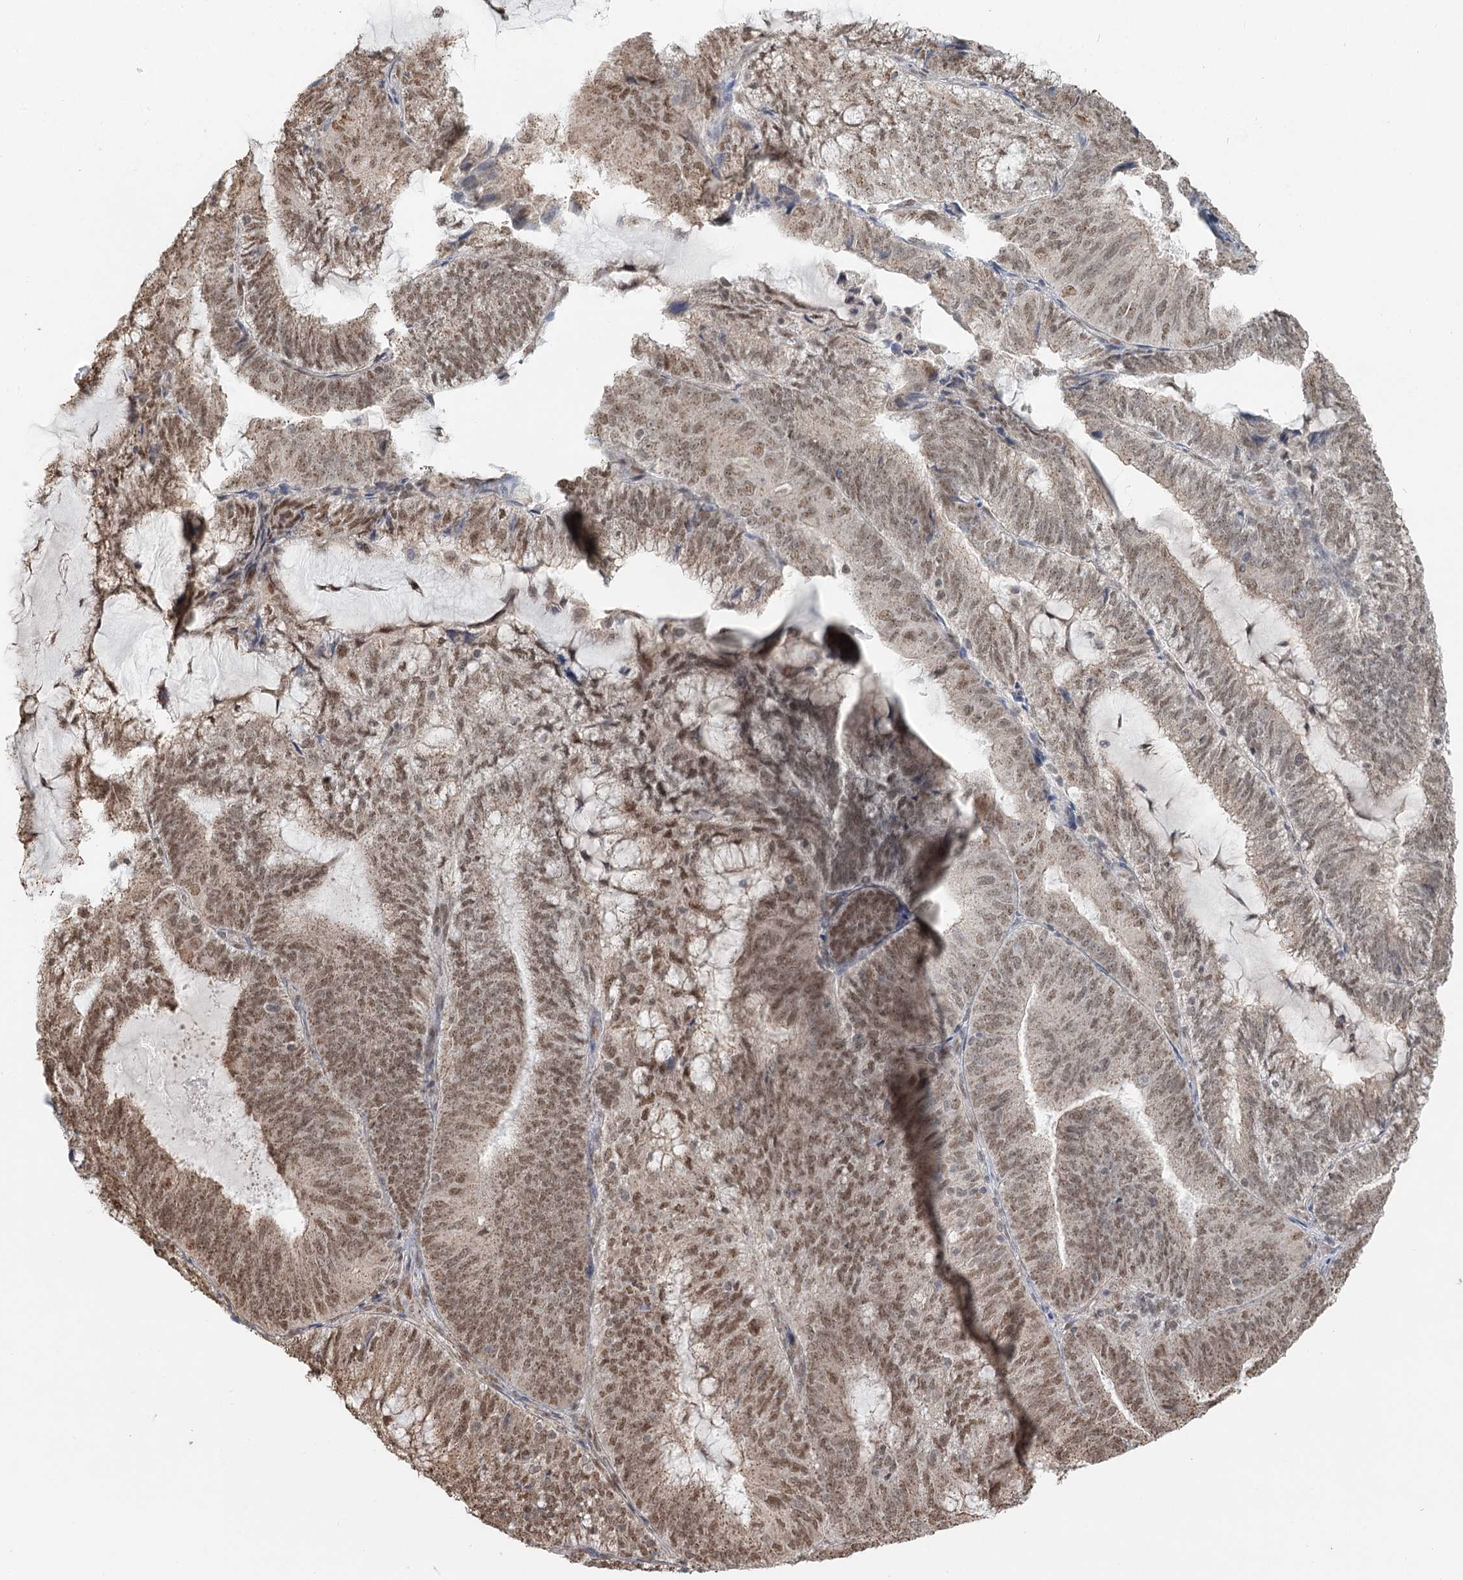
{"staining": {"intensity": "moderate", "quantity": ">75%", "location": "nuclear"}, "tissue": "endometrial cancer", "cell_type": "Tumor cells", "image_type": "cancer", "snomed": [{"axis": "morphology", "description": "Adenocarcinoma, NOS"}, {"axis": "topography", "description": "Endometrium"}], "caption": "Immunohistochemistry (IHC) (DAB) staining of human endometrial cancer (adenocarcinoma) demonstrates moderate nuclear protein staining in about >75% of tumor cells.", "gene": "GPALPP1", "patient": {"sex": "female", "age": 81}}